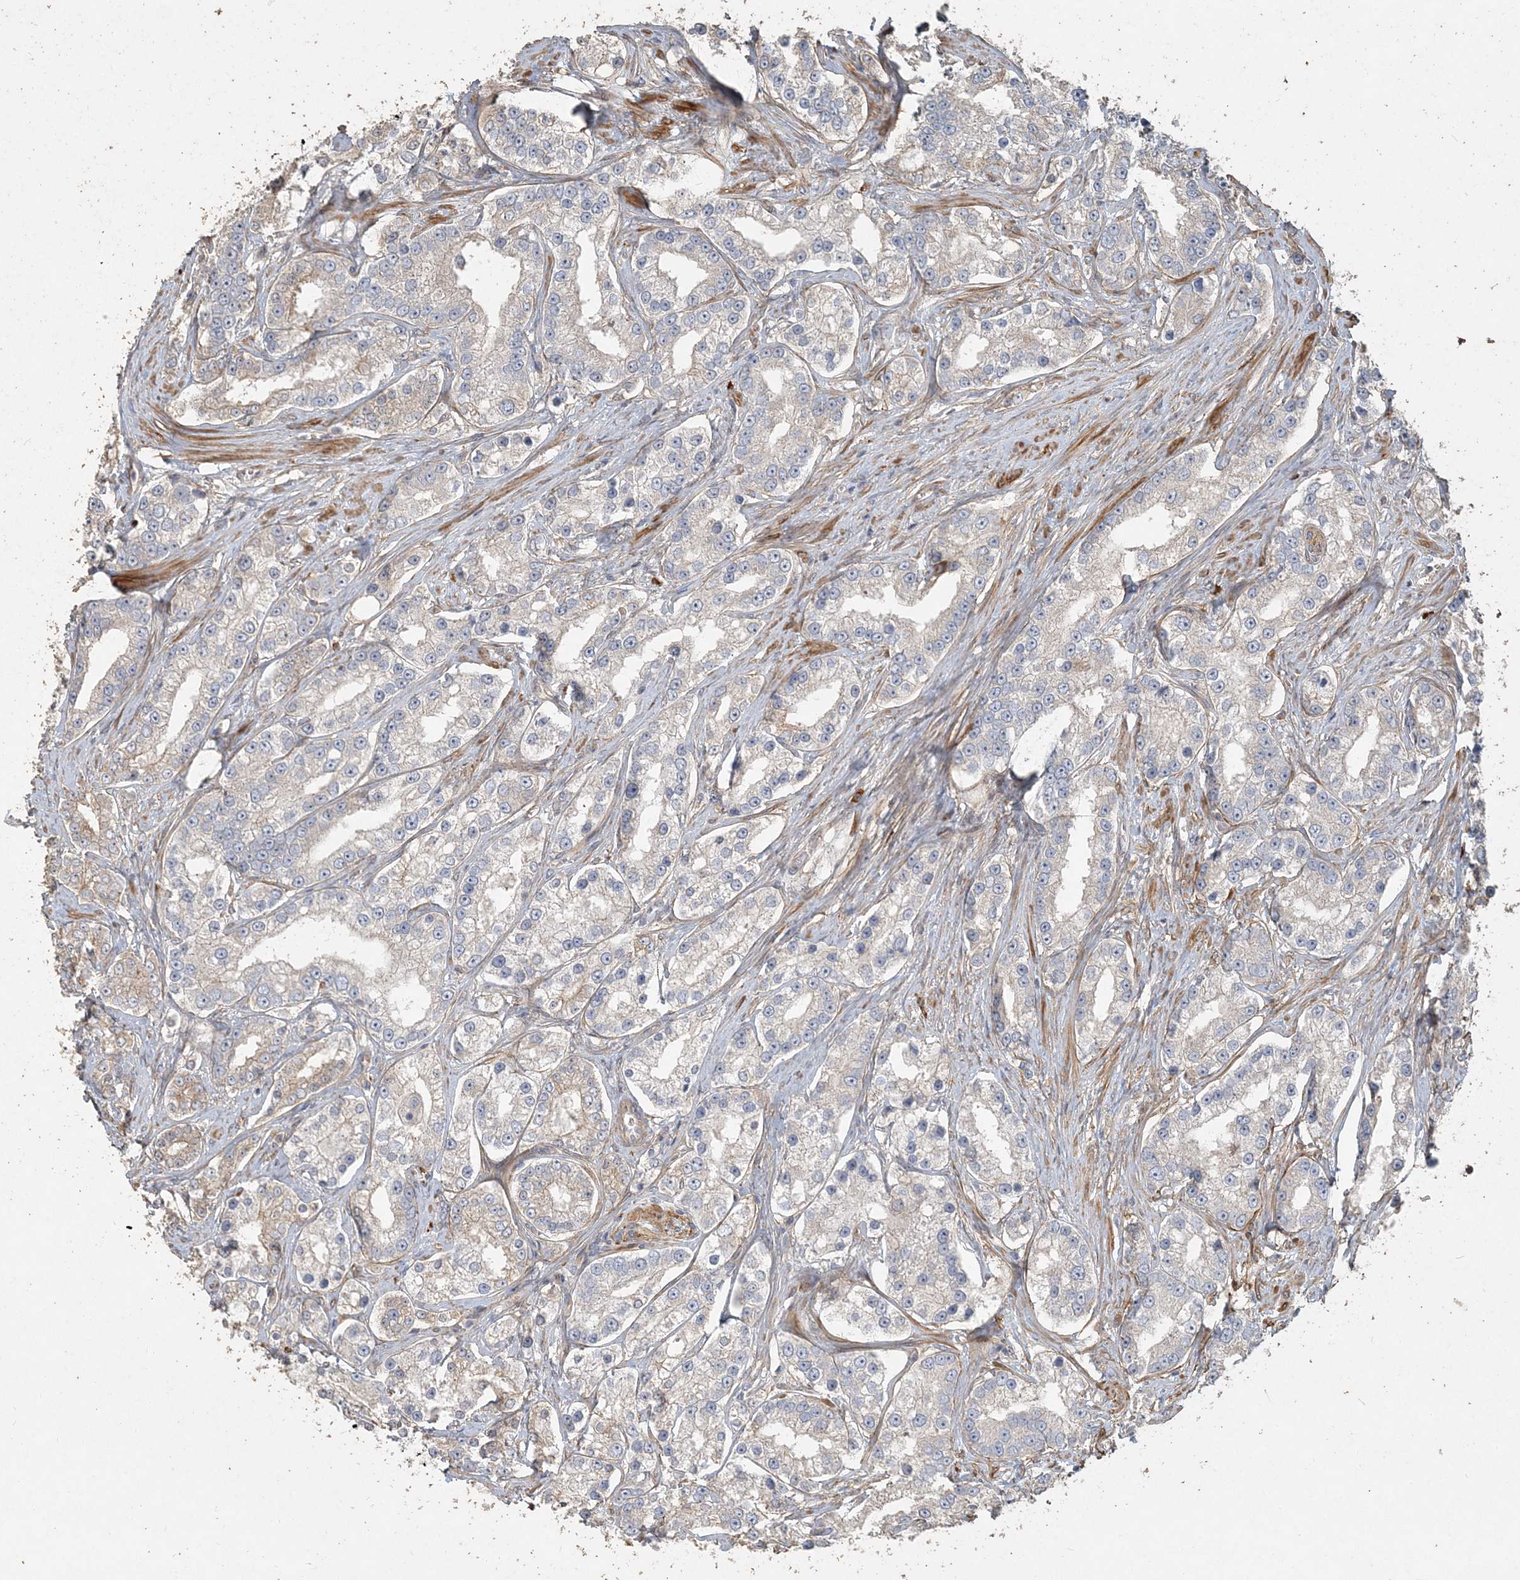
{"staining": {"intensity": "negative", "quantity": "none", "location": "none"}, "tissue": "prostate cancer", "cell_type": "Tumor cells", "image_type": "cancer", "snomed": [{"axis": "morphology", "description": "Normal tissue, NOS"}, {"axis": "morphology", "description": "Adenocarcinoma, High grade"}, {"axis": "topography", "description": "Prostate"}], "caption": "Image shows no protein expression in tumor cells of prostate adenocarcinoma (high-grade) tissue.", "gene": "RNF145", "patient": {"sex": "male", "age": 83}}